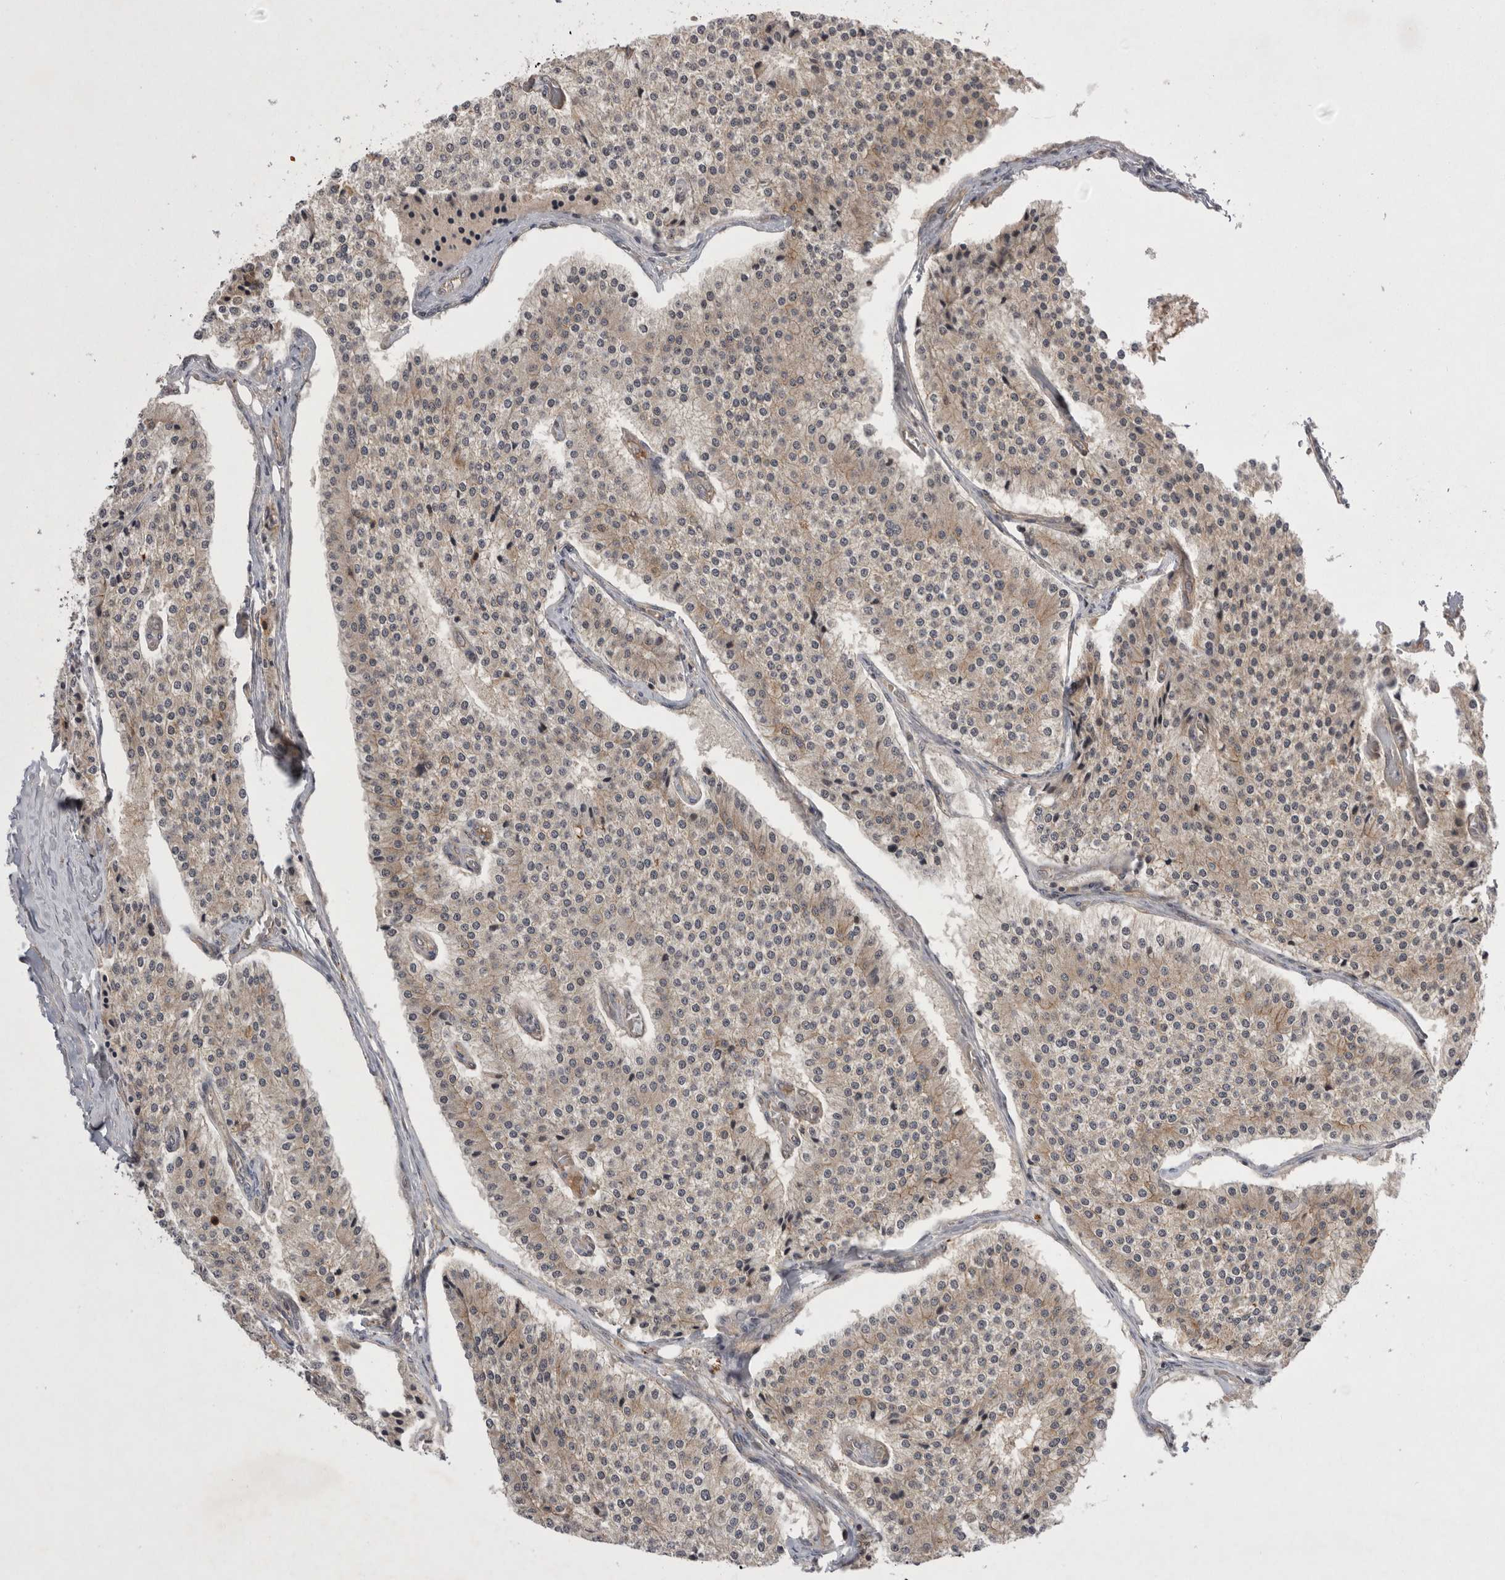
{"staining": {"intensity": "weak", "quantity": ">75%", "location": "cytoplasmic/membranous"}, "tissue": "carcinoid", "cell_type": "Tumor cells", "image_type": "cancer", "snomed": [{"axis": "morphology", "description": "Carcinoid, malignant, NOS"}, {"axis": "topography", "description": "Colon"}], "caption": "High-power microscopy captured an immunohistochemistry image of malignant carcinoid, revealing weak cytoplasmic/membranous staining in about >75% of tumor cells.", "gene": "NRCAM", "patient": {"sex": "female", "age": 52}}